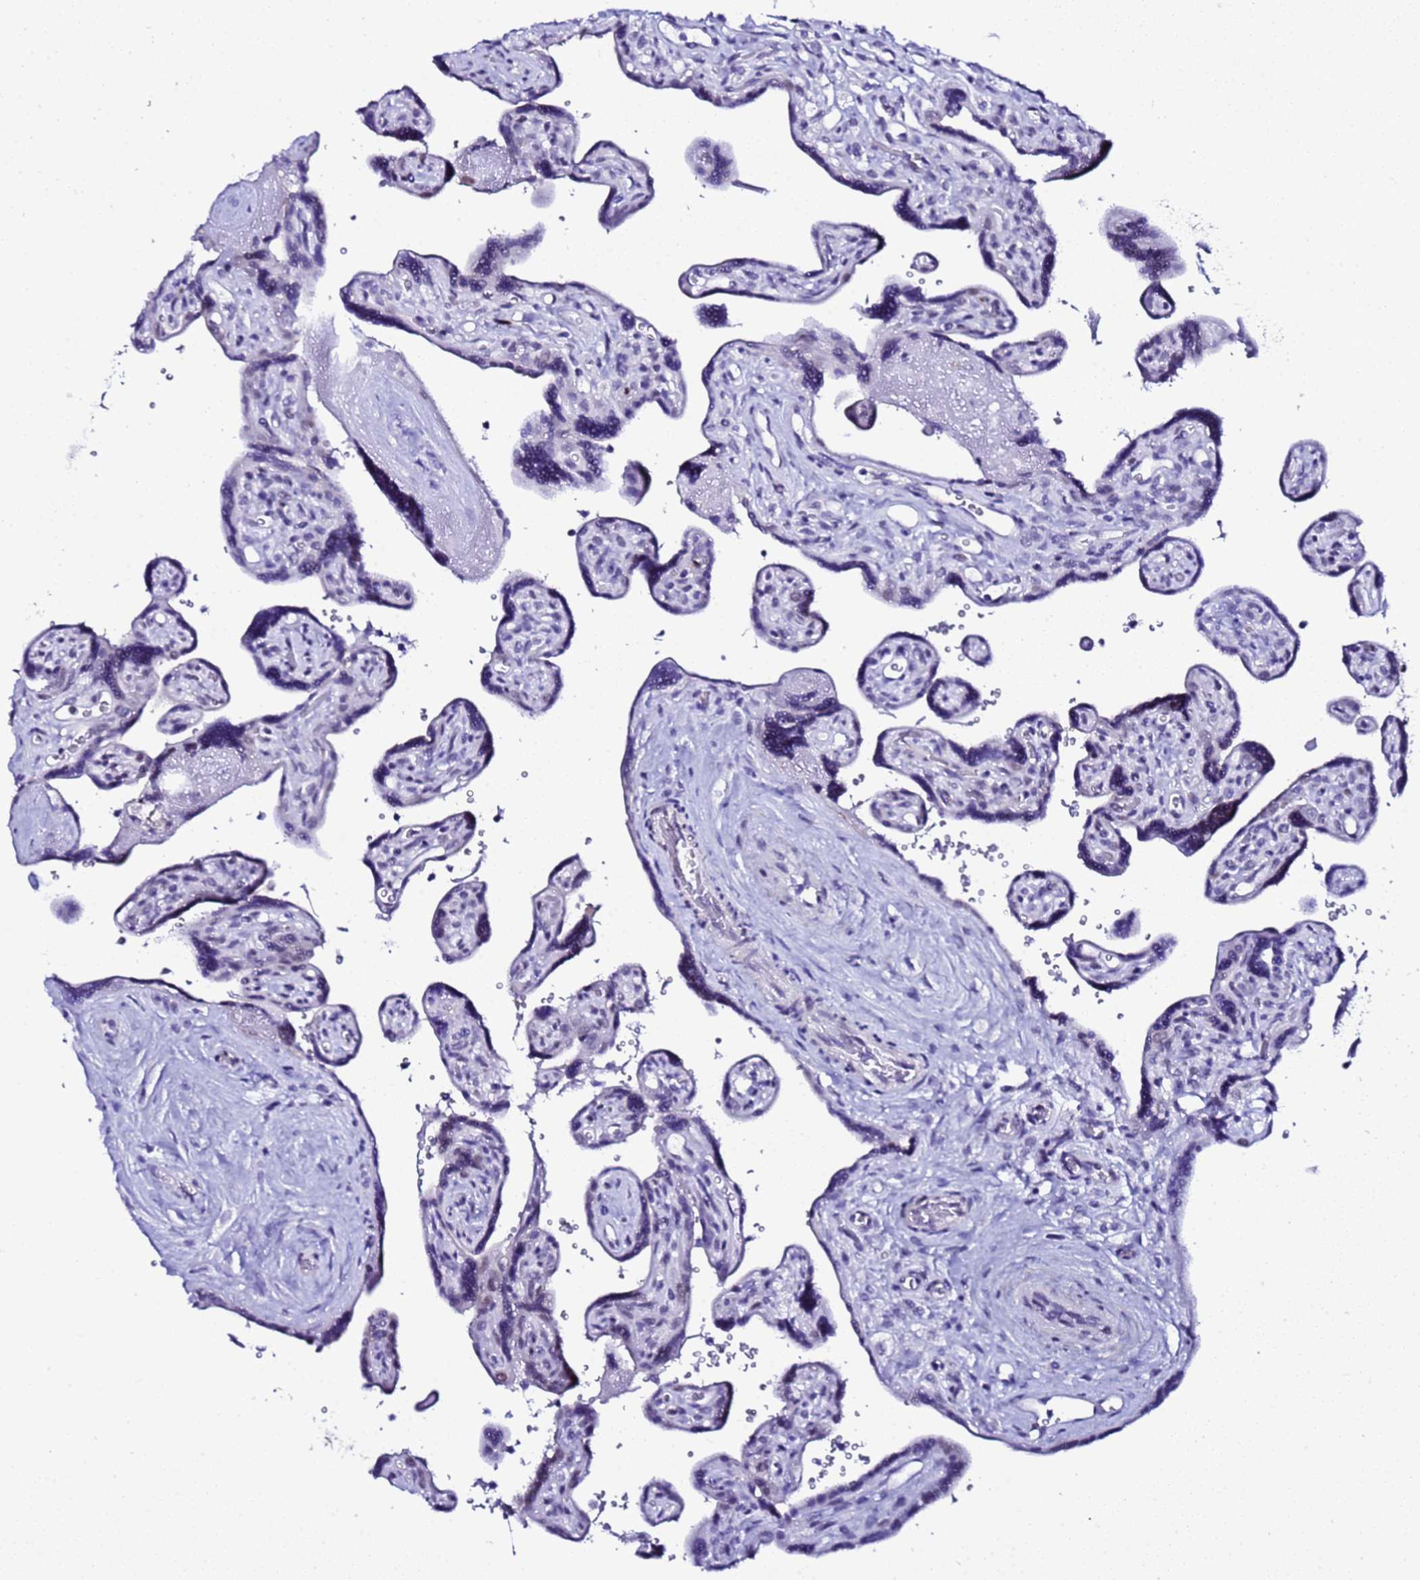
{"staining": {"intensity": "negative", "quantity": "none", "location": "none"}, "tissue": "placenta", "cell_type": "Decidual cells", "image_type": "normal", "snomed": [{"axis": "morphology", "description": "Normal tissue, NOS"}, {"axis": "topography", "description": "Placenta"}], "caption": "Placenta stained for a protein using IHC displays no expression decidual cells.", "gene": "BCL7A", "patient": {"sex": "female", "age": 39}}